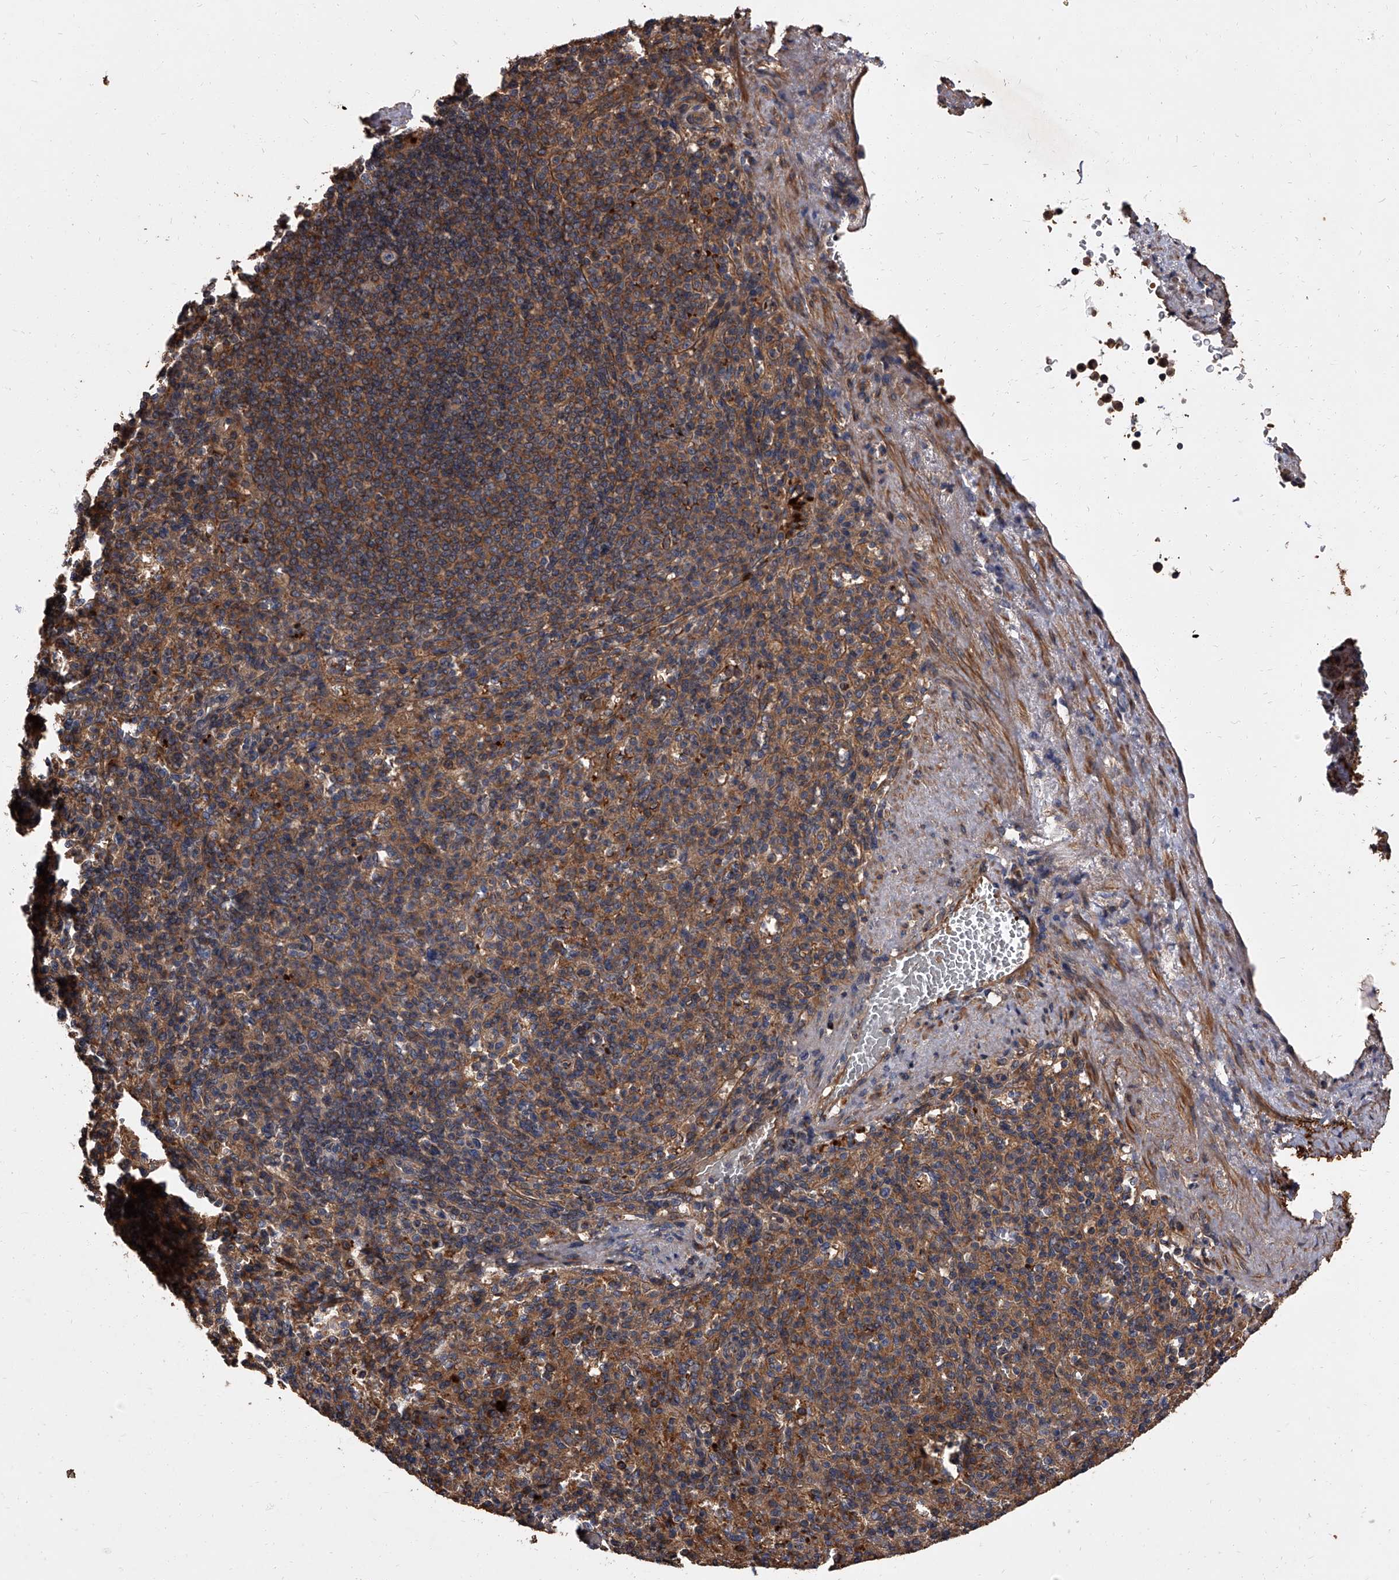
{"staining": {"intensity": "moderate", "quantity": "25%-75%", "location": "cytoplasmic/membranous"}, "tissue": "spleen", "cell_type": "Cells in red pulp", "image_type": "normal", "snomed": [{"axis": "morphology", "description": "Normal tissue, NOS"}, {"axis": "topography", "description": "Spleen"}], "caption": "Immunohistochemistry photomicrograph of benign human spleen stained for a protein (brown), which exhibits medium levels of moderate cytoplasmic/membranous expression in about 25%-75% of cells in red pulp.", "gene": "STK36", "patient": {"sex": "female", "age": 74}}